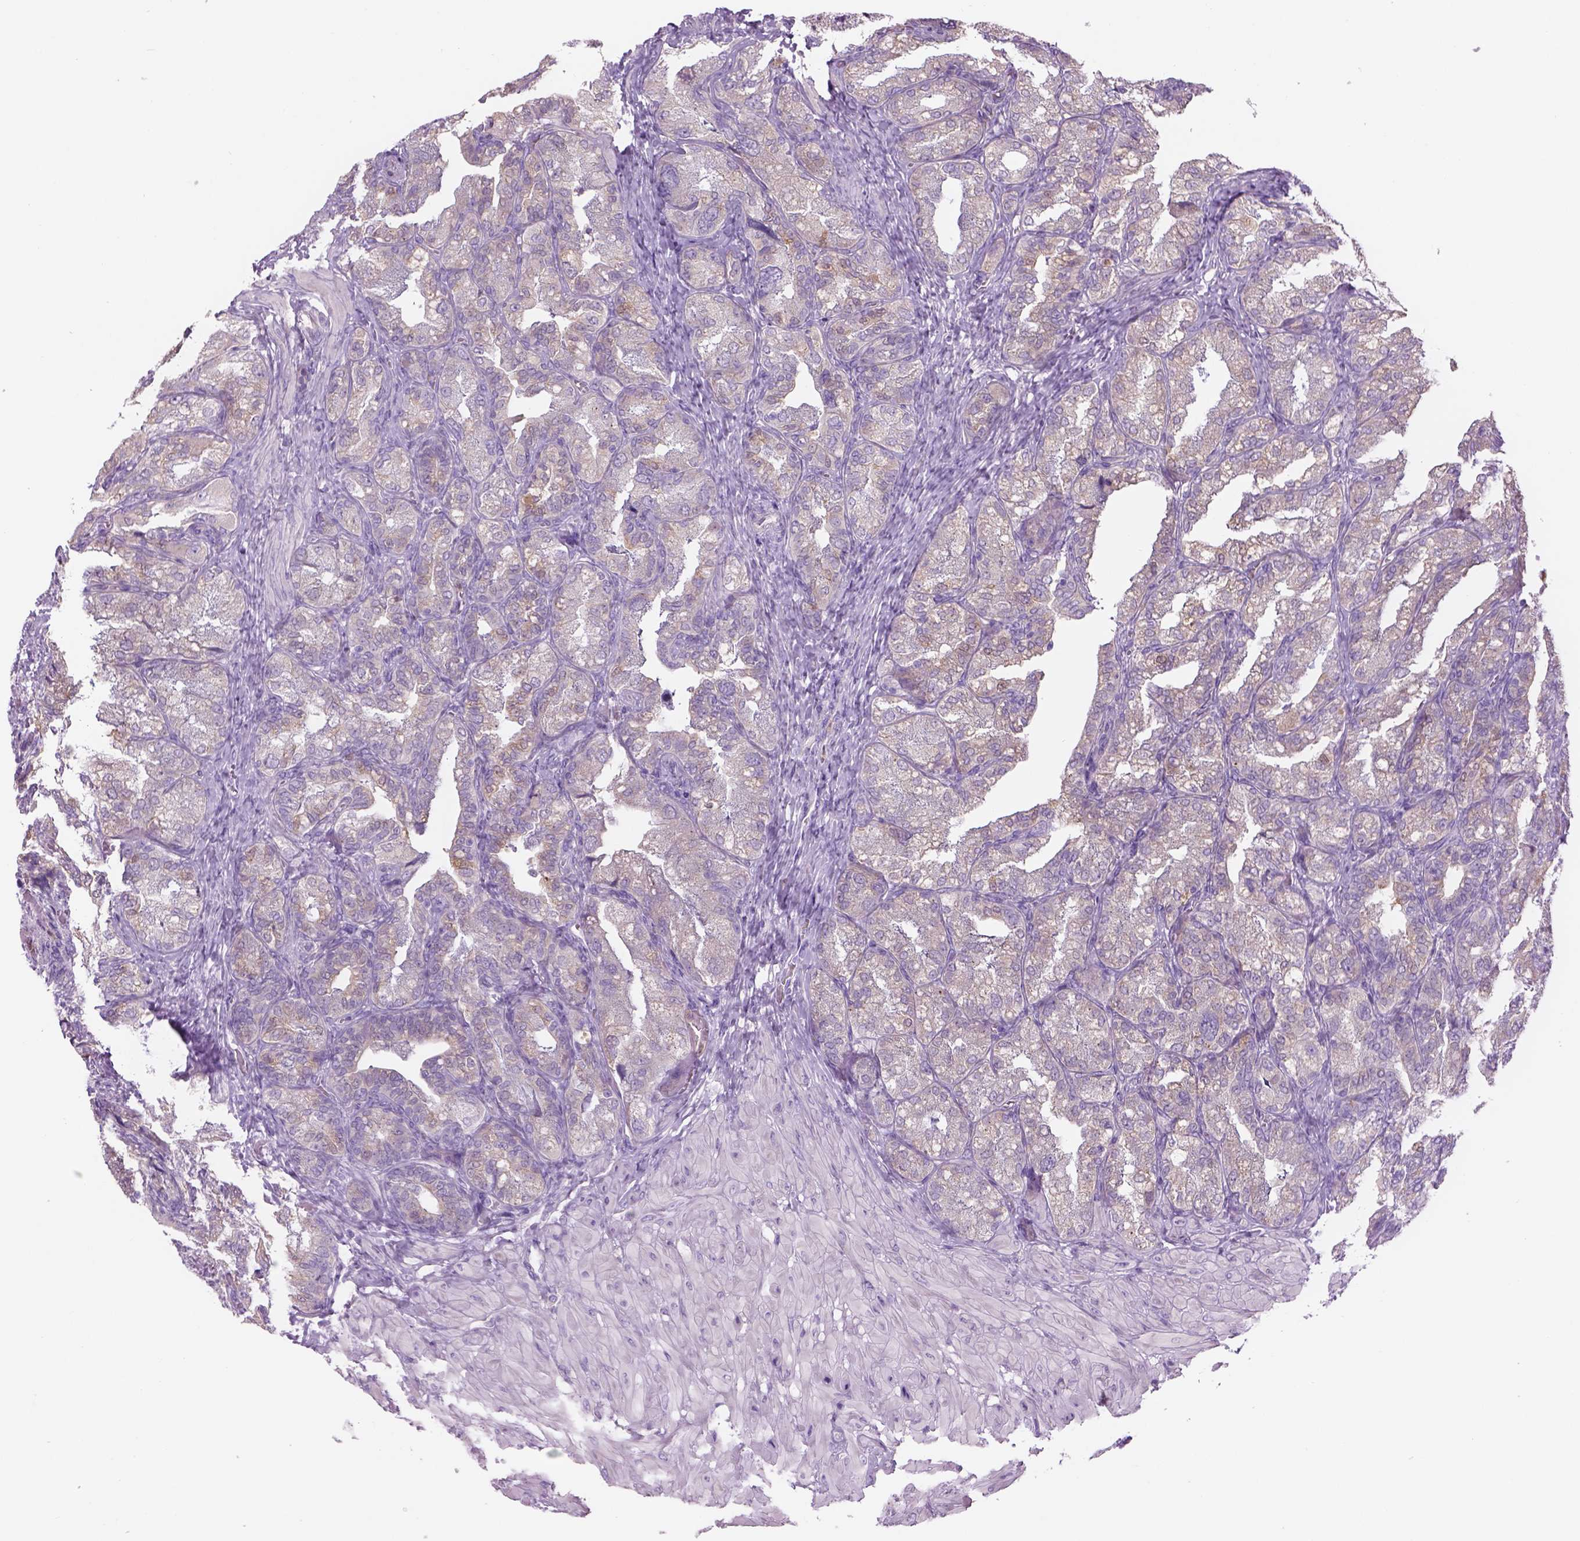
{"staining": {"intensity": "weak", "quantity": "<25%", "location": "cytoplasmic/membranous"}, "tissue": "seminal vesicle", "cell_type": "Glandular cells", "image_type": "normal", "snomed": [{"axis": "morphology", "description": "Normal tissue, NOS"}, {"axis": "topography", "description": "Seminal veicle"}], "caption": "Unremarkable seminal vesicle was stained to show a protein in brown. There is no significant expression in glandular cells. The staining was performed using DAB to visualize the protein expression in brown, while the nuclei were stained in blue with hematoxylin (Magnification: 20x).", "gene": "CD84", "patient": {"sex": "male", "age": 57}}